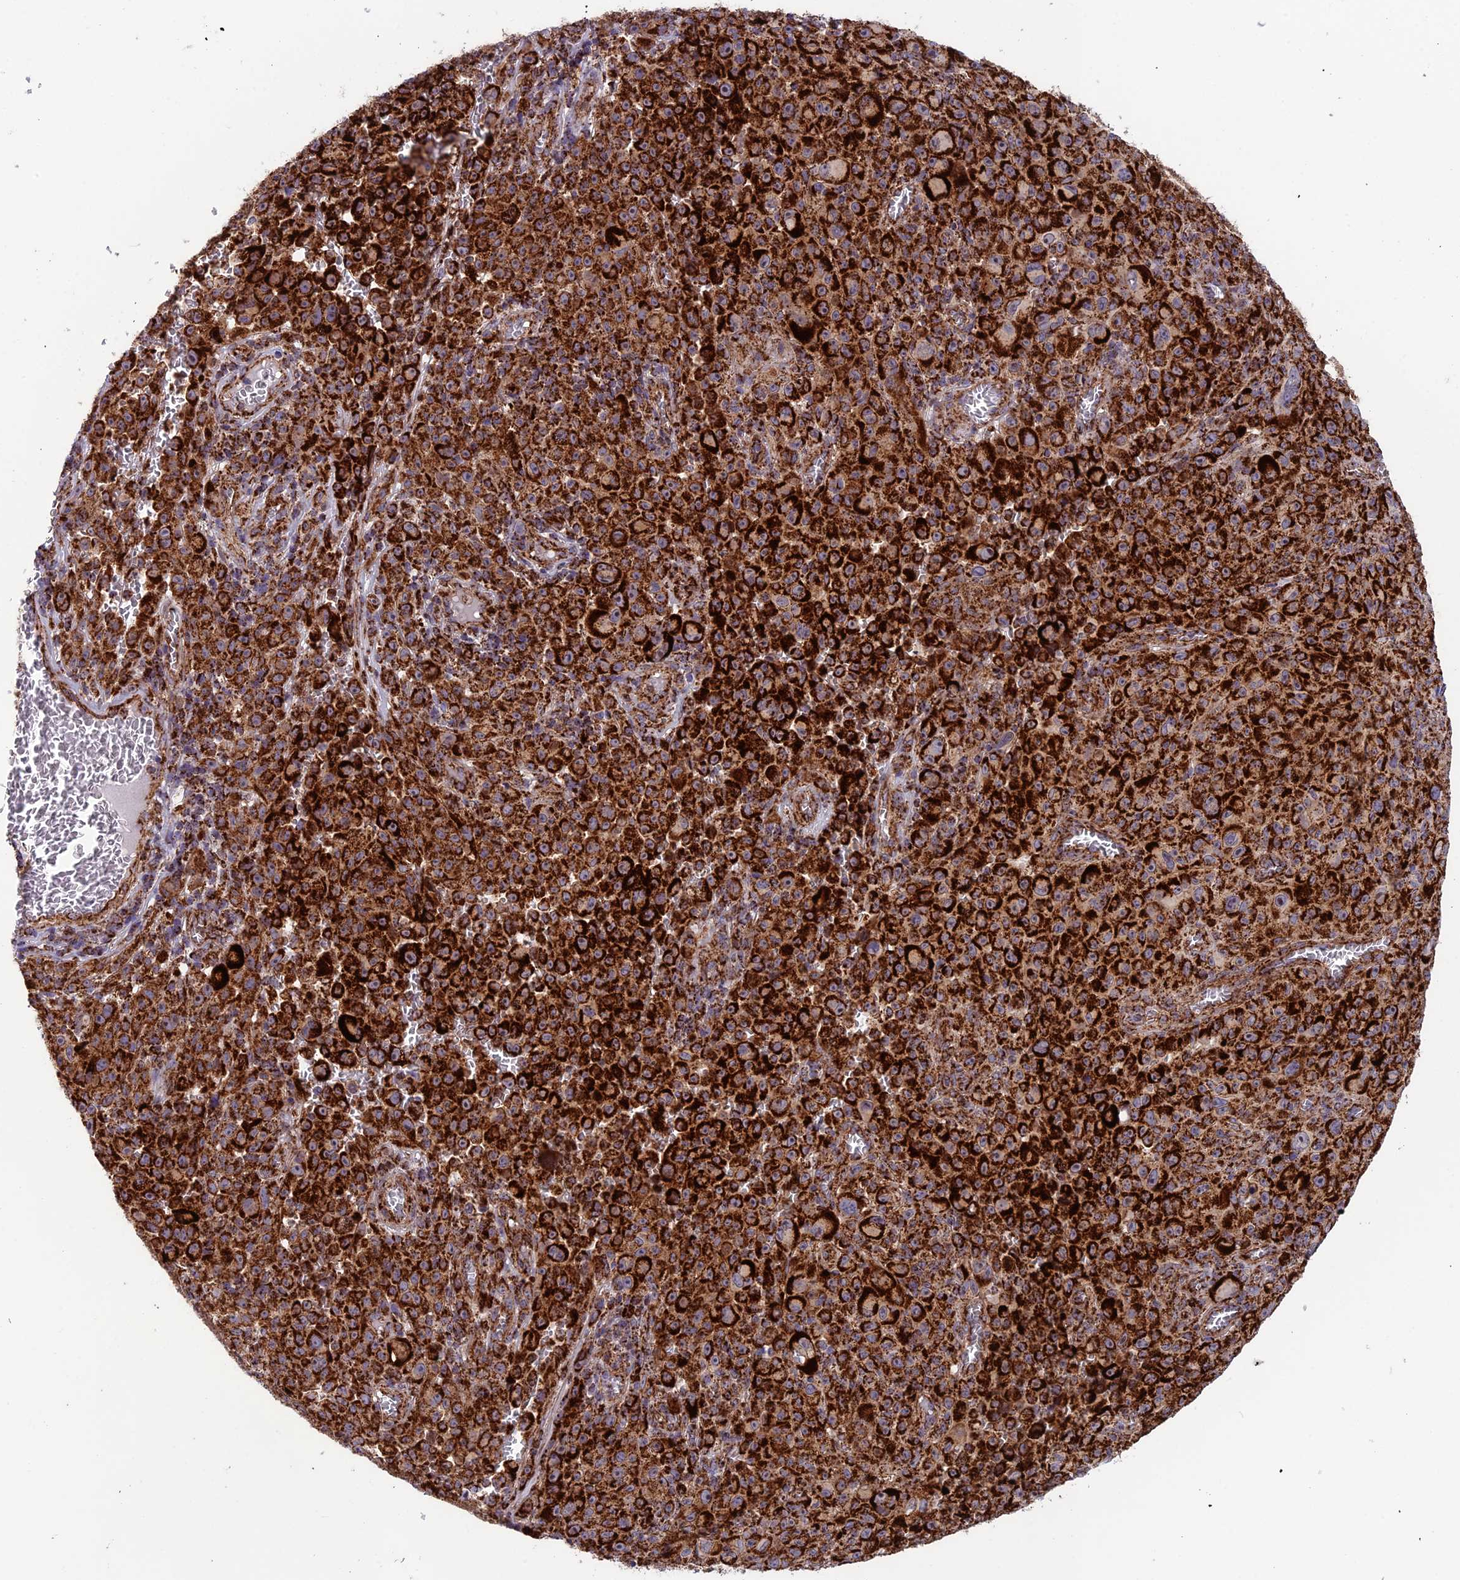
{"staining": {"intensity": "strong", "quantity": ">75%", "location": "cytoplasmic/membranous"}, "tissue": "melanoma", "cell_type": "Tumor cells", "image_type": "cancer", "snomed": [{"axis": "morphology", "description": "Malignant melanoma, NOS"}, {"axis": "topography", "description": "Skin"}], "caption": "This is a micrograph of immunohistochemistry (IHC) staining of melanoma, which shows strong positivity in the cytoplasmic/membranous of tumor cells.", "gene": "MRPS18B", "patient": {"sex": "female", "age": 82}}